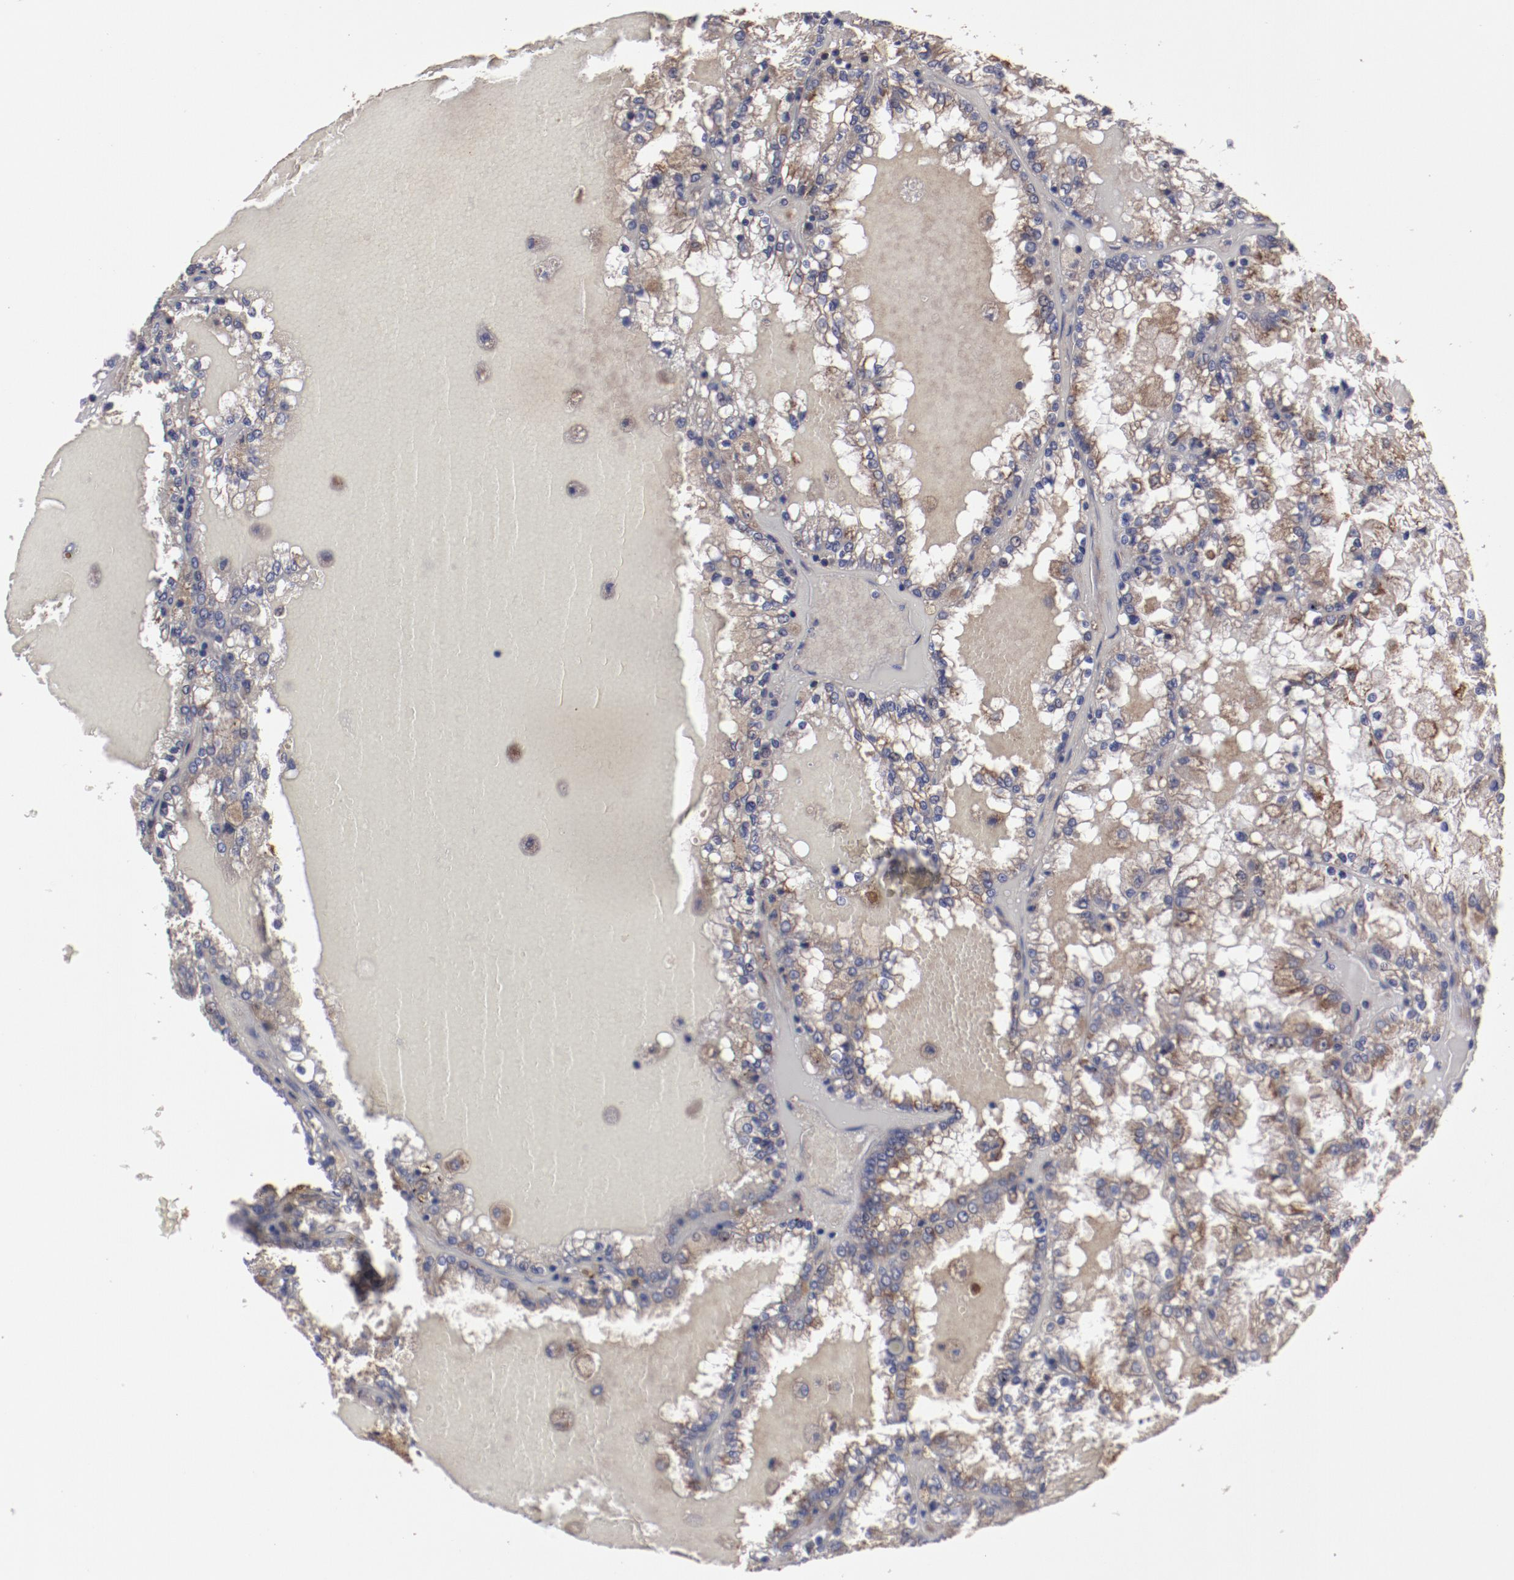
{"staining": {"intensity": "moderate", "quantity": ">75%", "location": "cytoplasmic/membranous"}, "tissue": "renal cancer", "cell_type": "Tumor cells", "image_type": "cancer", "snomed": [{"axis": "morphology", "description": "Adenocarcinoma, NOS"}, {"axis": "topography", "description": "Kidney"}], "caption": "This is an image of IHC staining of renal cancer, which shows moderate expression in the cytoplasmic/membranous of tumor cells.", "gene": "RPS4Y1", "patient": {"sex": "female", "age": 56}}